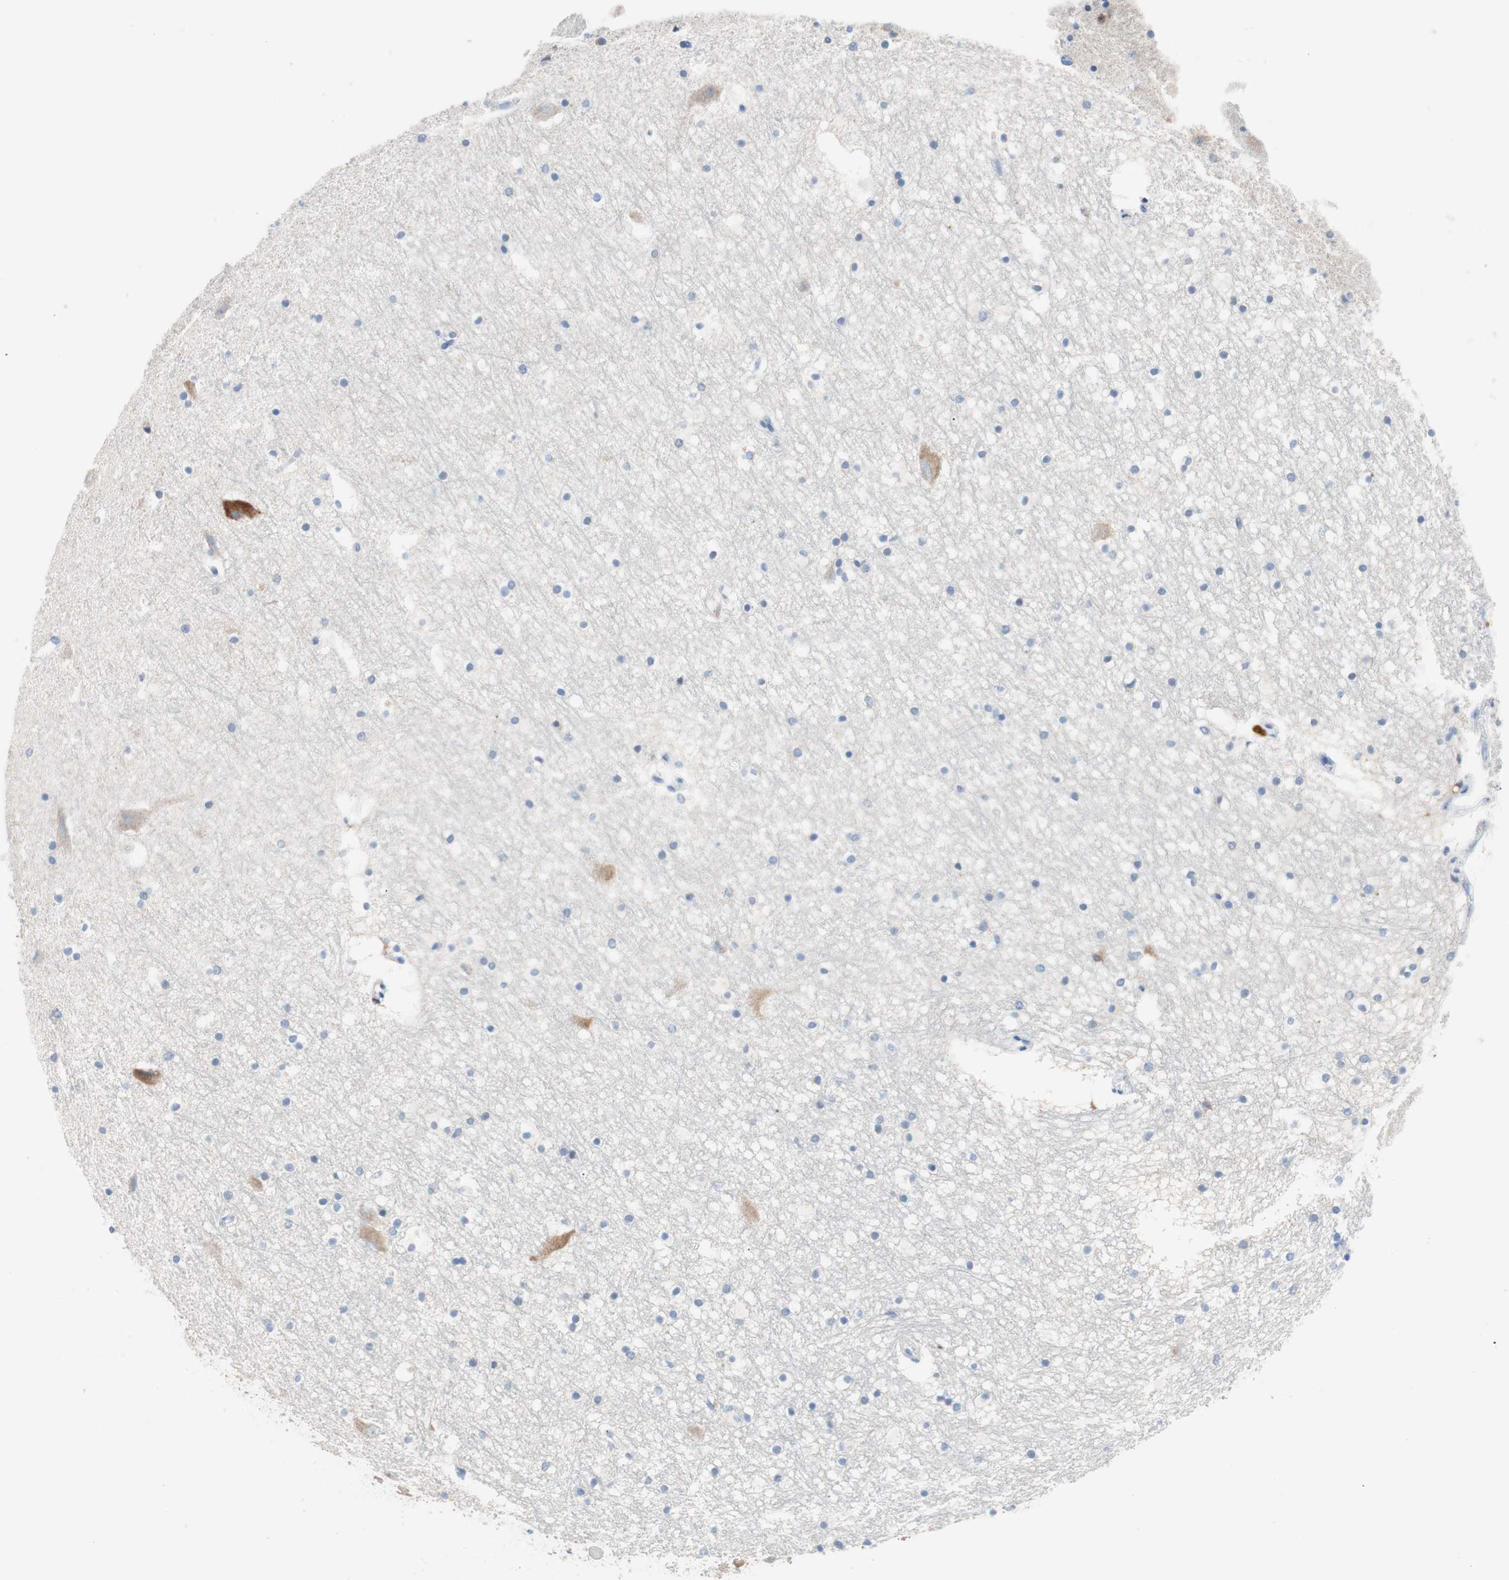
{"staining": {"intensity": "negative", "quantity": "none", "location": "none"}, "tissue": "hippocampus", "cell_type": "Glial cells", "image_type": "normal", "snomed": [{"axis": "morphology", "description": "Normal tissue, NOS"}, {"axis": "topography", "description": "Hippocampus"}], "caption": "Glial cells show no significant positivity in benign hippocampus. The staining is performed using DAB brown chromogen with nuclei counter-stained in using hematoxylin.", "gene": "RBP4", "patient": {"sex": "male", "age": 45}}